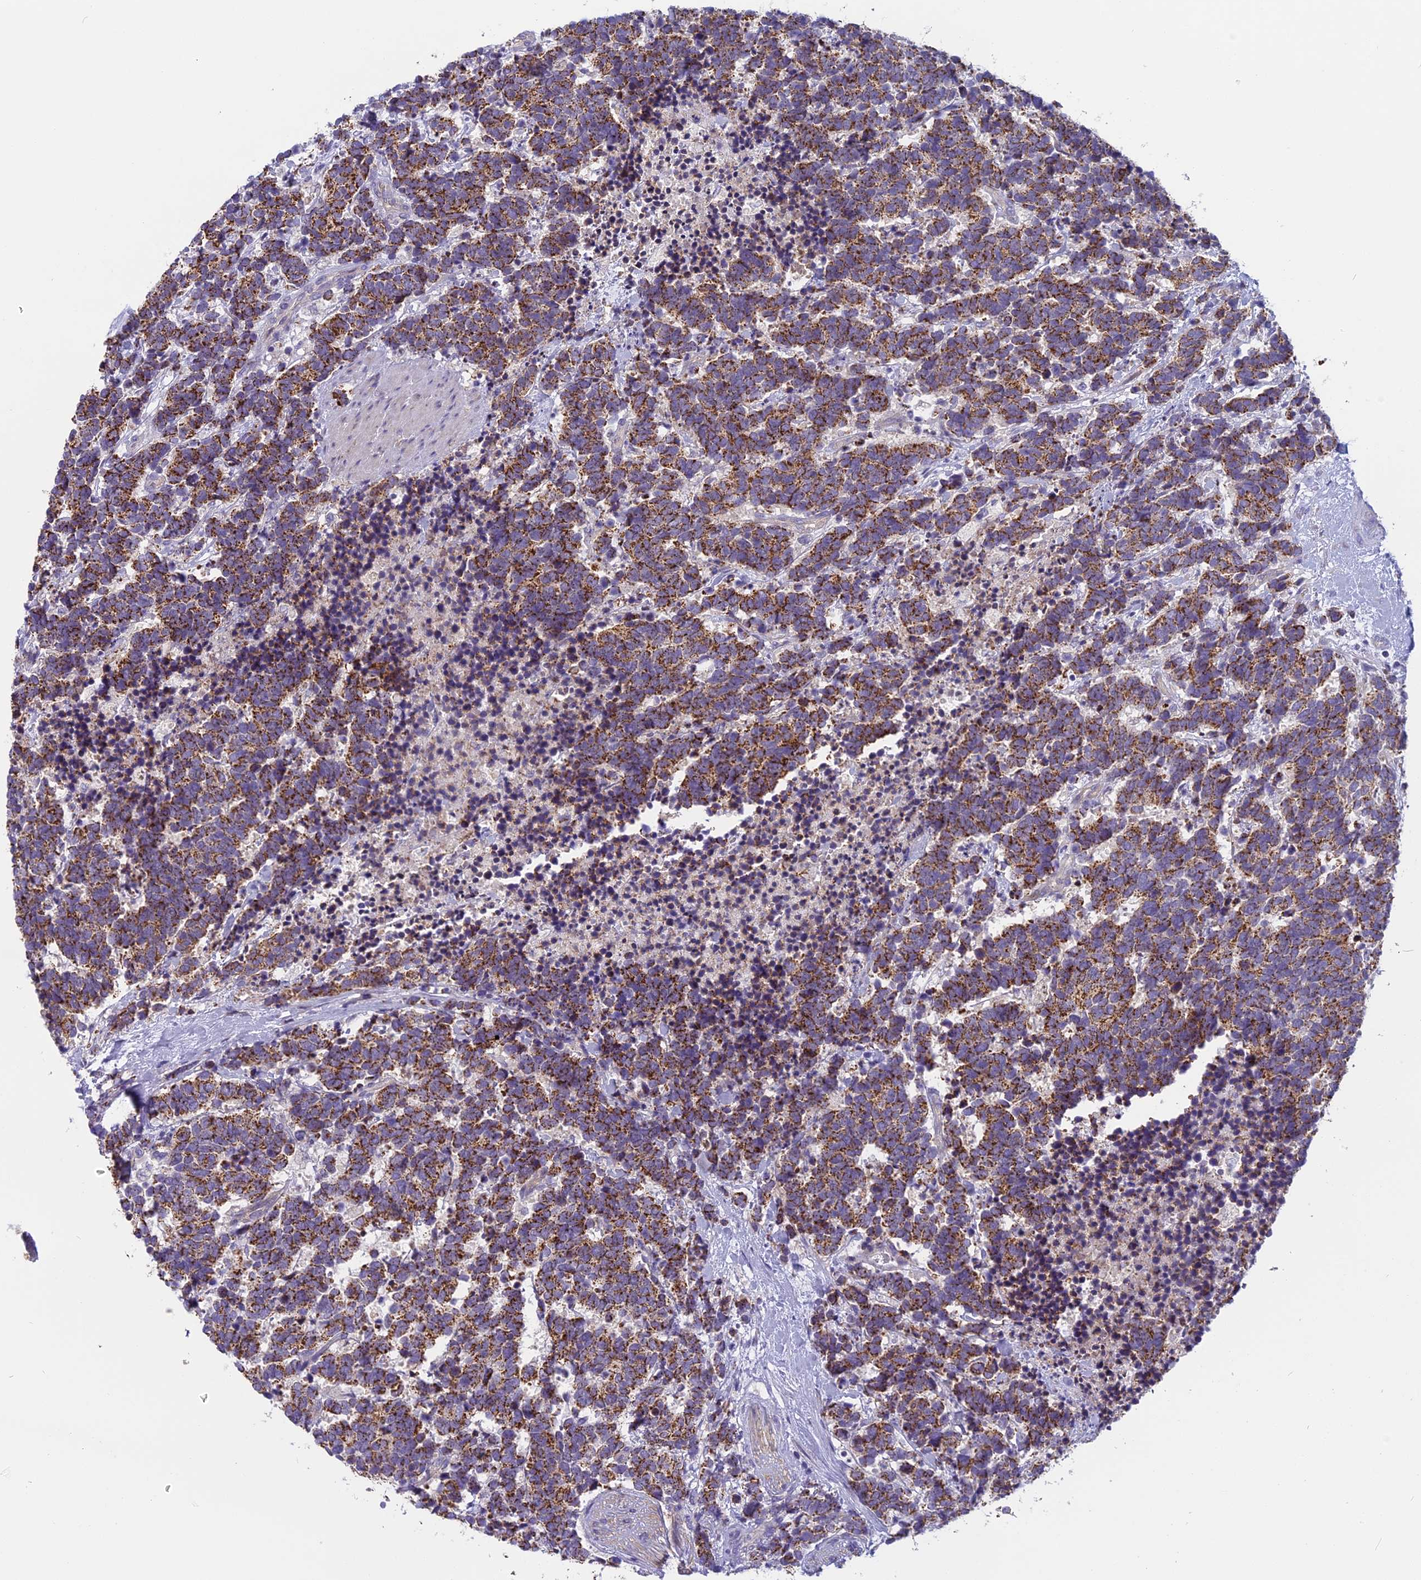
{"staining": {"intensity": "strong", "quantity": ">75%", "location": "cytoplasmic/membranous"}, "tissue": "carcinoid", "cell_type": "Tumor cells", "image_type": "cancer", "snomed": [{"axis": "morphology", "description": "Carcinoma, NOS"}, {"axis": "morphology", "description": "Carcinoid, malignant, NOS"}, {"axis": "topography", "description": "Prostate"}], "caption": "Carcinoma tissue shows strong cytoplasmic/membranous expression in approximately >75% of tumor cells The protein is shown in brown color, while the nuclei are stained blue.", "gene": "ARHGEF37", "patient": {"sex": "male", "age": 57}}